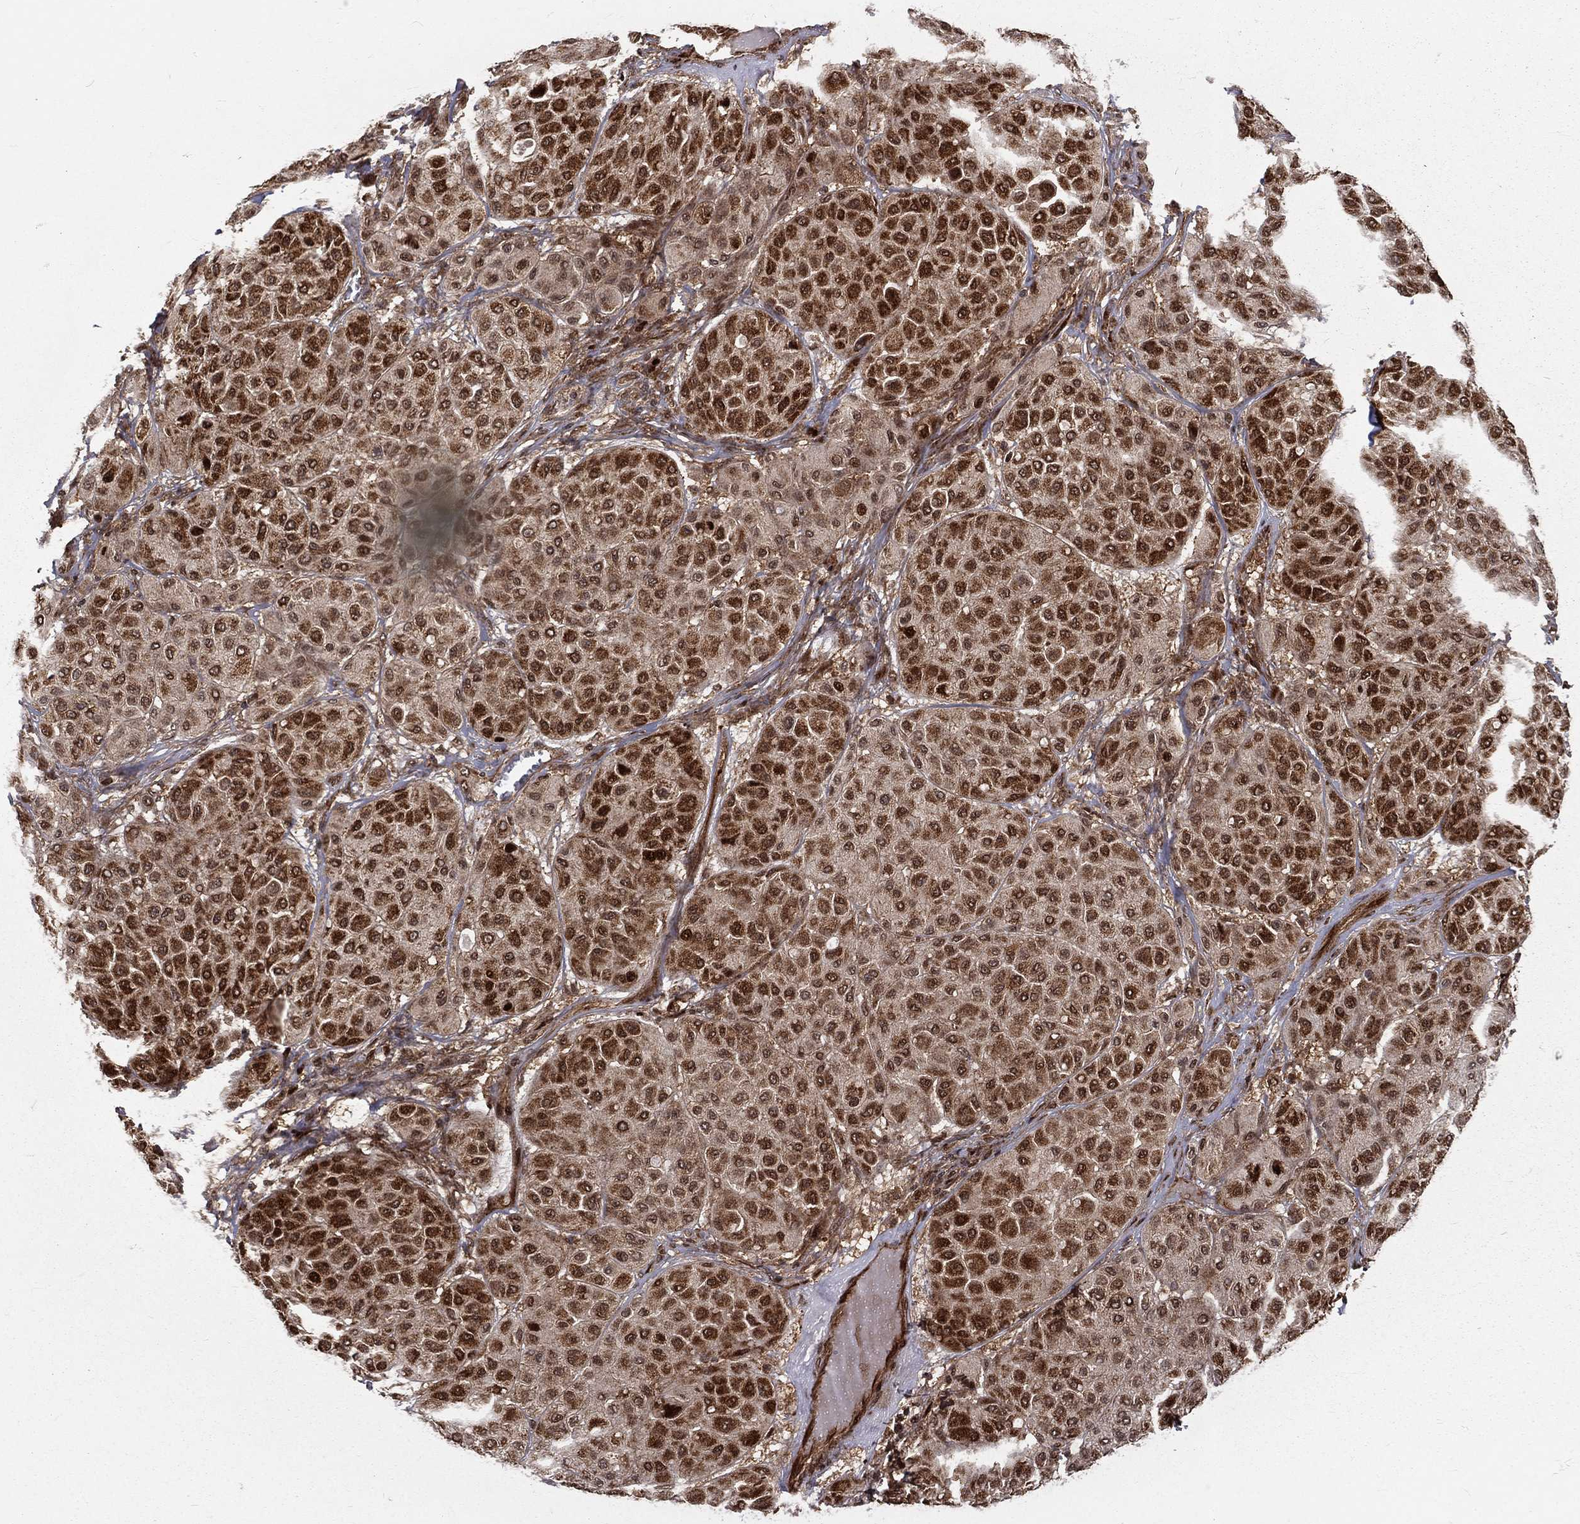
{"staining": {"intensity": "strong", "quantity": "25%-75%", "location": "cytoplasmic/membranous,nuclear"}, "tissue": "melanoma", "cell_type": "Tumor cells", "image_type": "cancer", "snomed": [{"axis": "morphology", "description": "Malignant melanoma, Metastatic site"}, {"axis": "topography", "description": "Smooth muscle"}], "caption": "A high-resolution micrograph shows IHC staining of melanoma, which shows strong cytoplasmic/membranous and nuclear staining in approximately 25%-75% of tumor cells. Using DAB (brown) and hematoxylin (blue) stains, captured at high magnification using brightfield microscopy.", "gene": "MDM2", "patient": {"sex": "male", "age": 41}}